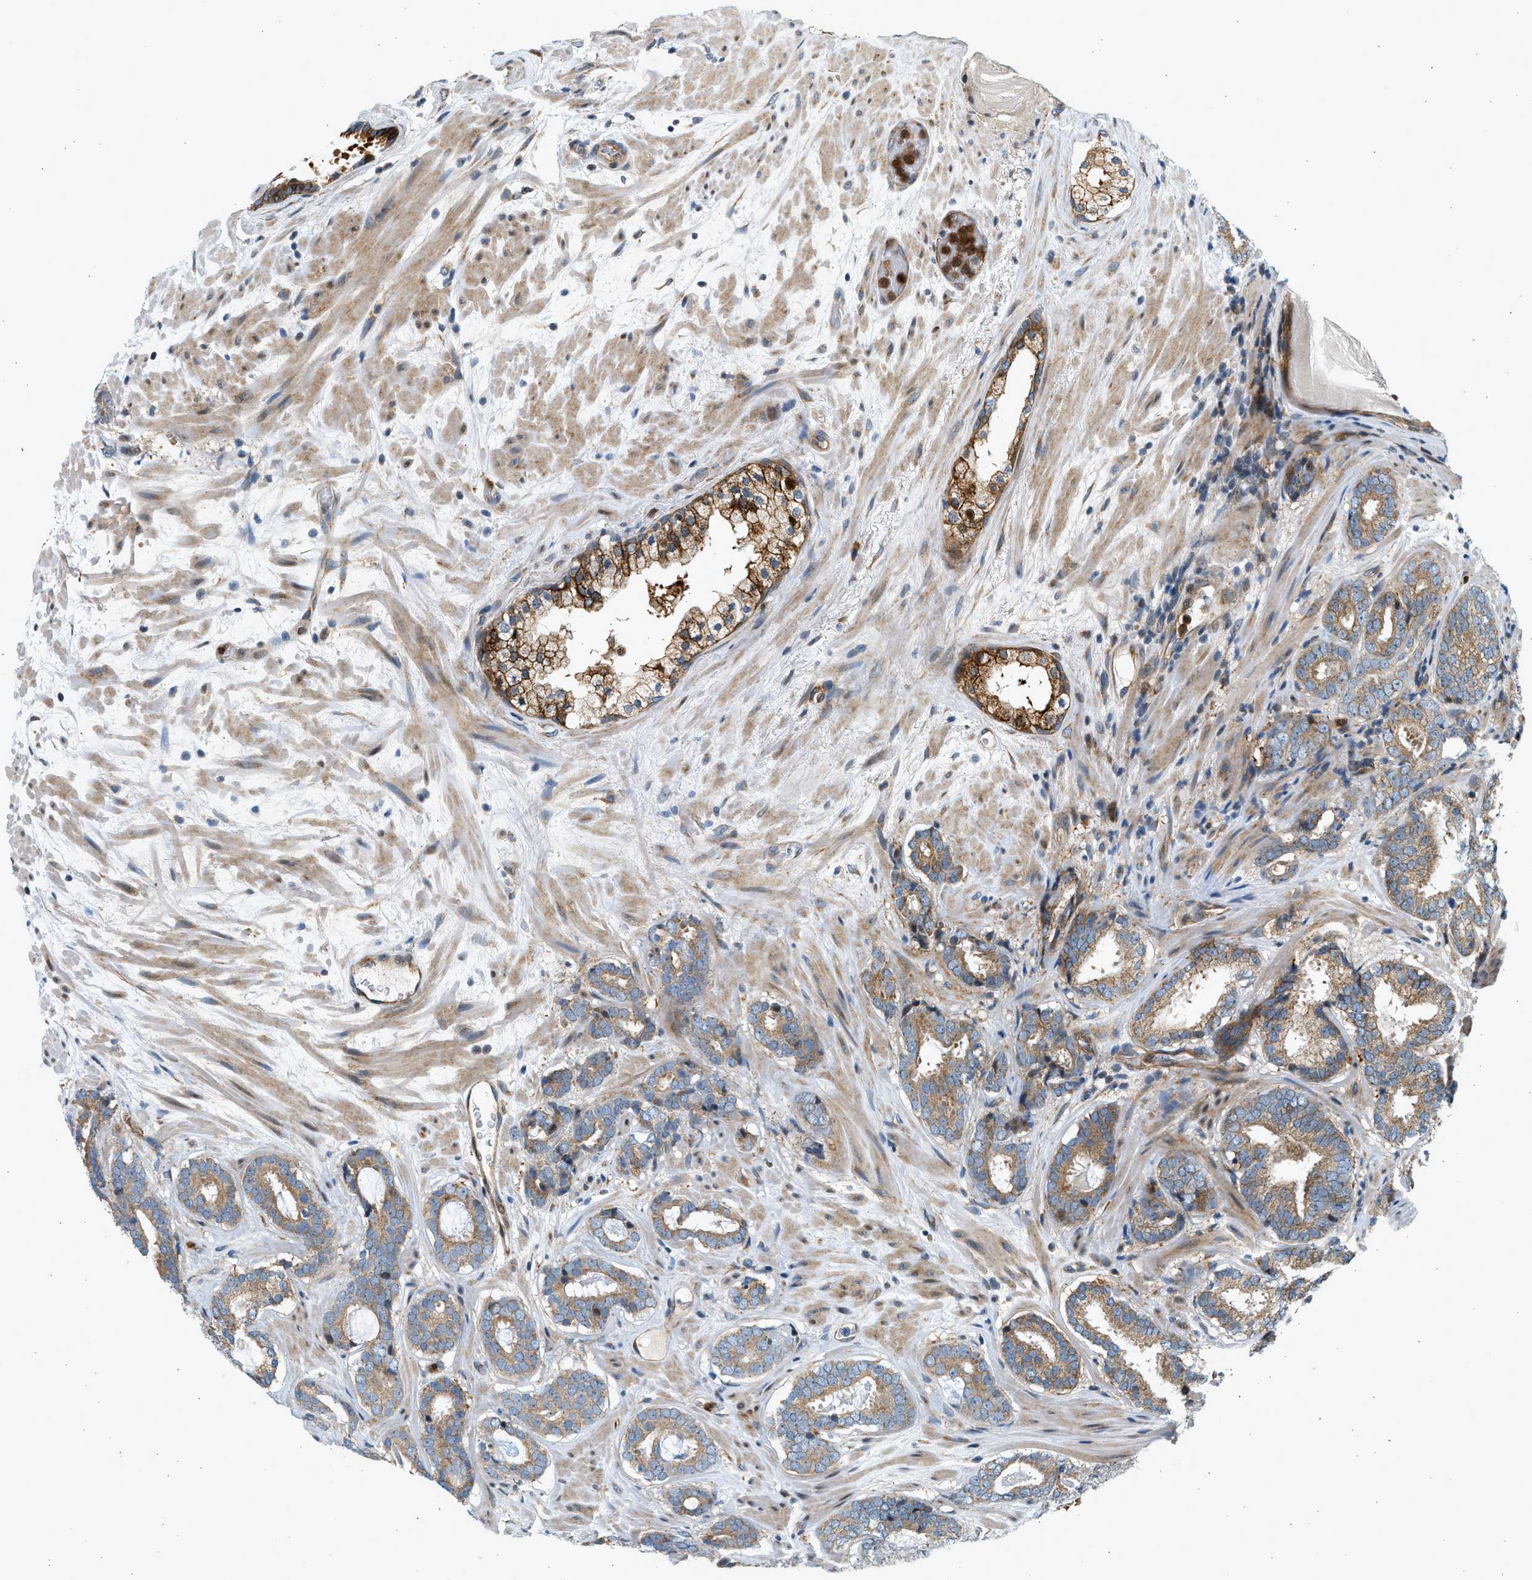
{"staining": {"intensity": "weak", "quantity": ">75%", "location": "cytoplasmic/membranous"}, "tissue": "prostate cancer", "cell_type": "Tumor cells", "image_type": "cancer", "snomed": [{"axis": "morphology", "description": "Adenocarcinoma, Low grade"}, {"axis": "topography", "description": "Prostate"}], "caption": "IHC histopathology image of human prostate cancer (adenocarcinoma (low-grade)) stained for a protein (brown), which displays low levels of weak cytoplasmic/membranous positivity in about >75% of tumor cells.", "gene": "NRSN2", "patient": {"sex": "male", "age": 69}}